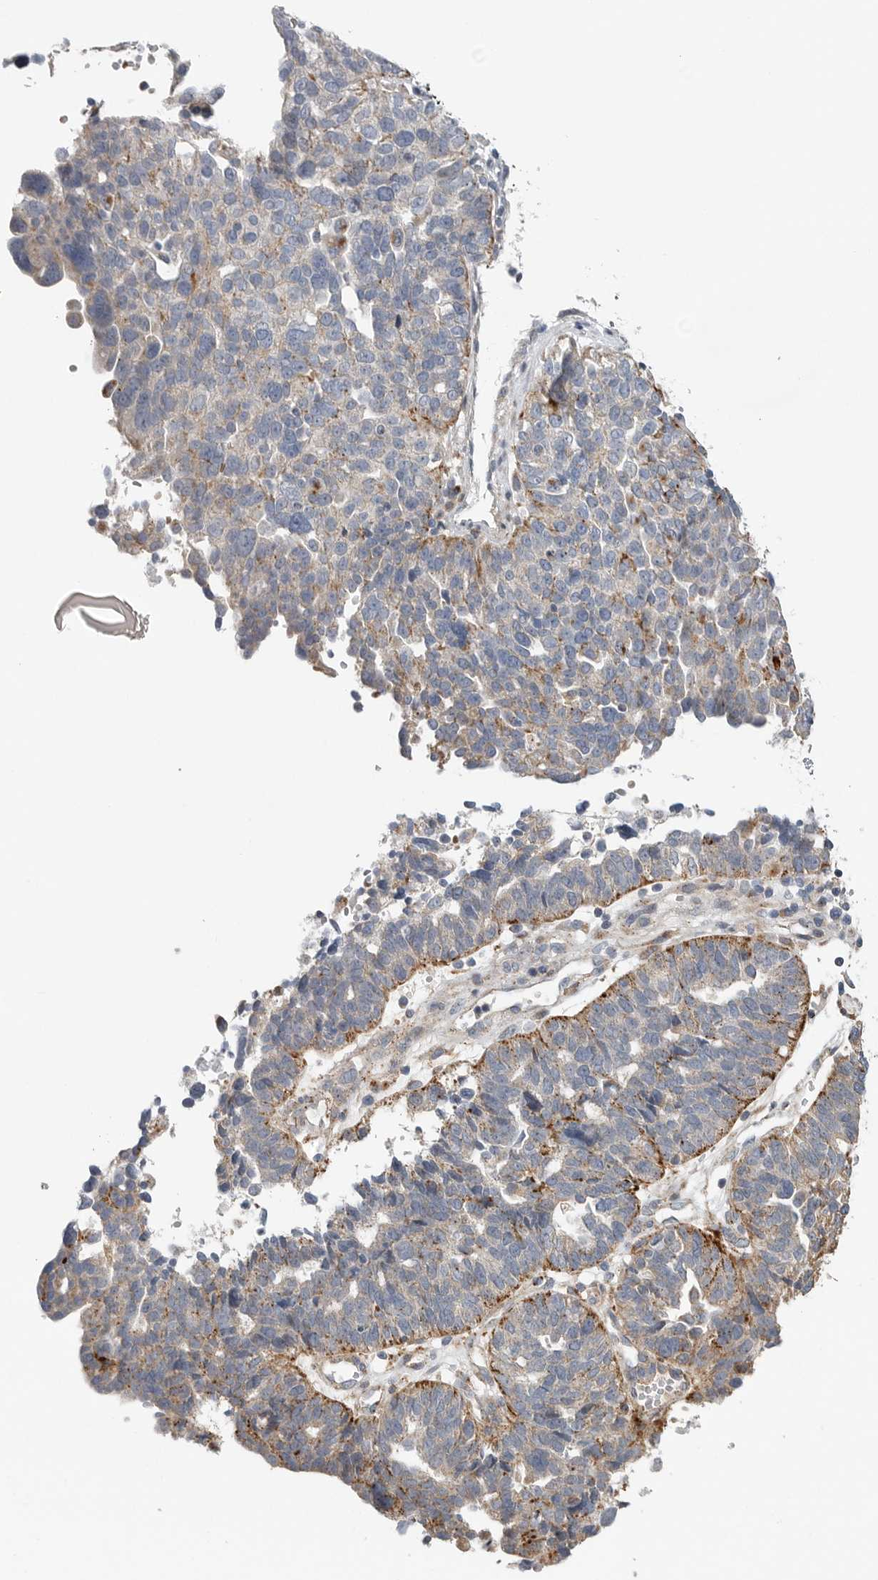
{"staining": {"intensity": "moderate", "quantity": "25%-75%", "location": "cytoplasmic/membranous"}, "tissue": "ovarian cancer", "cell_type": "Tumor cells", "image_type": "cancer", "snomed": [{"axis": "morphology", "description": "Cystadenocarcinoma, serous, NOS"}, {"axis": "topography", "description": "Ovary"}], "caption": "Immunohistochemical staining of human ovarian serous cystadenocarcinoma reveals medium levels of moderate cytoplasmic/membranous protein positivity in about 25%-75% of tumor cells. (DAB IHC with brightfield microscopy, high magnification).", "gene": "GALNS", "patient": {"sex": "female", "age": 59}}